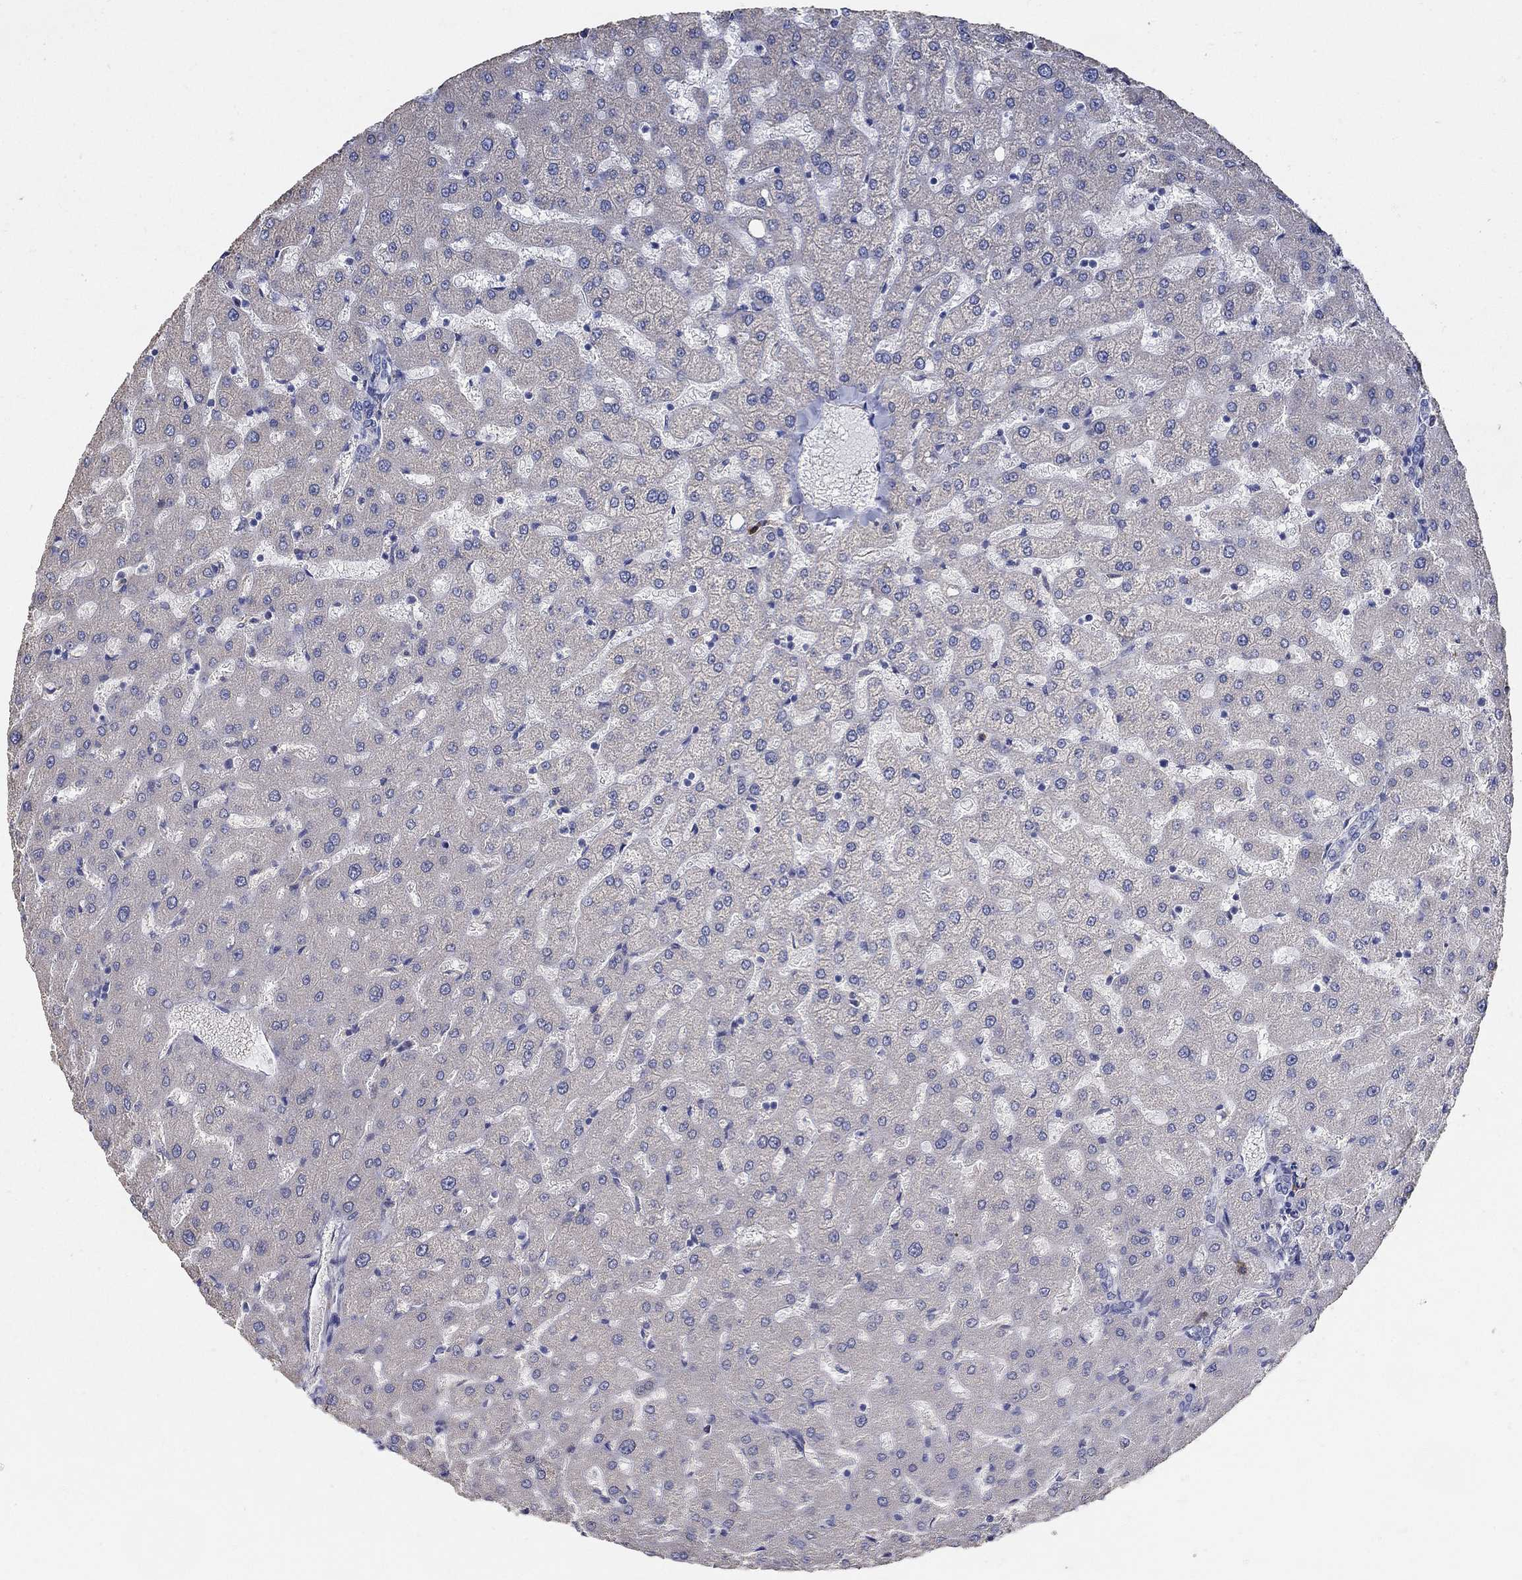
{"staining": {"intensity": "negative", "quantity": "none", "location": "none"}, "tissue": "liver", "cell_type": "Cholangiocytes", "image_type": "normal", "snomed": [{"axis": "morphology", "description": "Normal tissue, NOS"}, {"axis": "topography", "description": "Liver"}], "caption": "This micrograph is of unremarkable liver stained with immunohistochemistry to label a protein in brown with the nuclei are counter-stained blue. There is no expression in cholangiocytes.", "gene": "EMILIN3", "patient": {"sex": "female", "age": 50}}